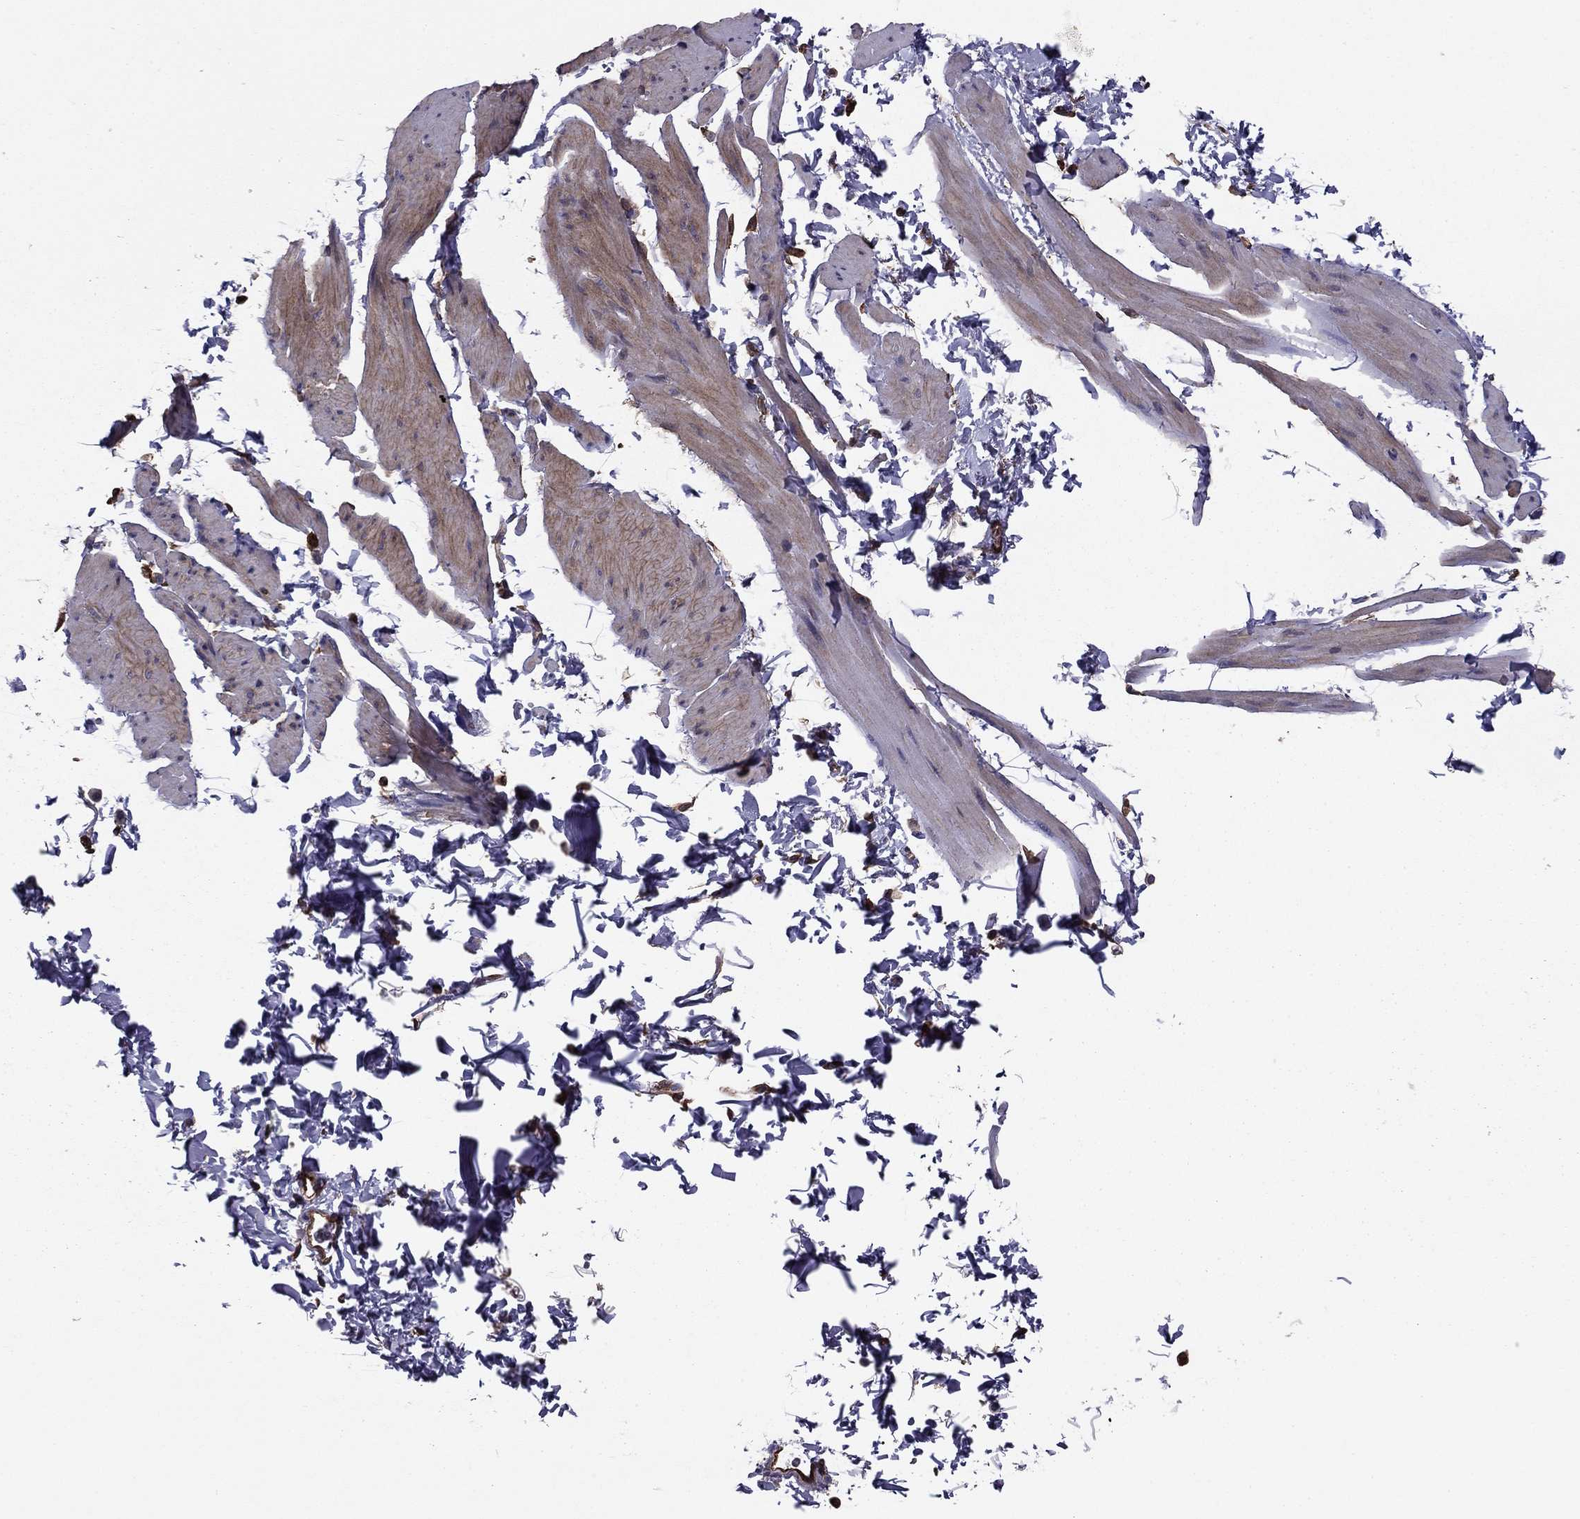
{"staining": {"intensity": "weak", "quantity": "25%-75%", "location": "cytoplasmic/membranous"}, "tissue": "smooth muscle", "cell_type": "Smooth muscle cells", "image_type": "normal", "snomed": [{"axis": "morphology", "description": "Normal tissue, NOS"}, {"axis": "topography", "description": "Adipose tissue"}, {"axis": "topography", "description": "Smooth muscle"}, {"axis": "topography", "description": "Peripheral nerve tissue"}], "caption": "Smooth muscle cells display weak cytoplasmic/membranous positivity in about 25%-75% of cells in unremarkable smooth muscle.", "gene": "SHMT1", "patient": {"sex": "male", "age": 83}}